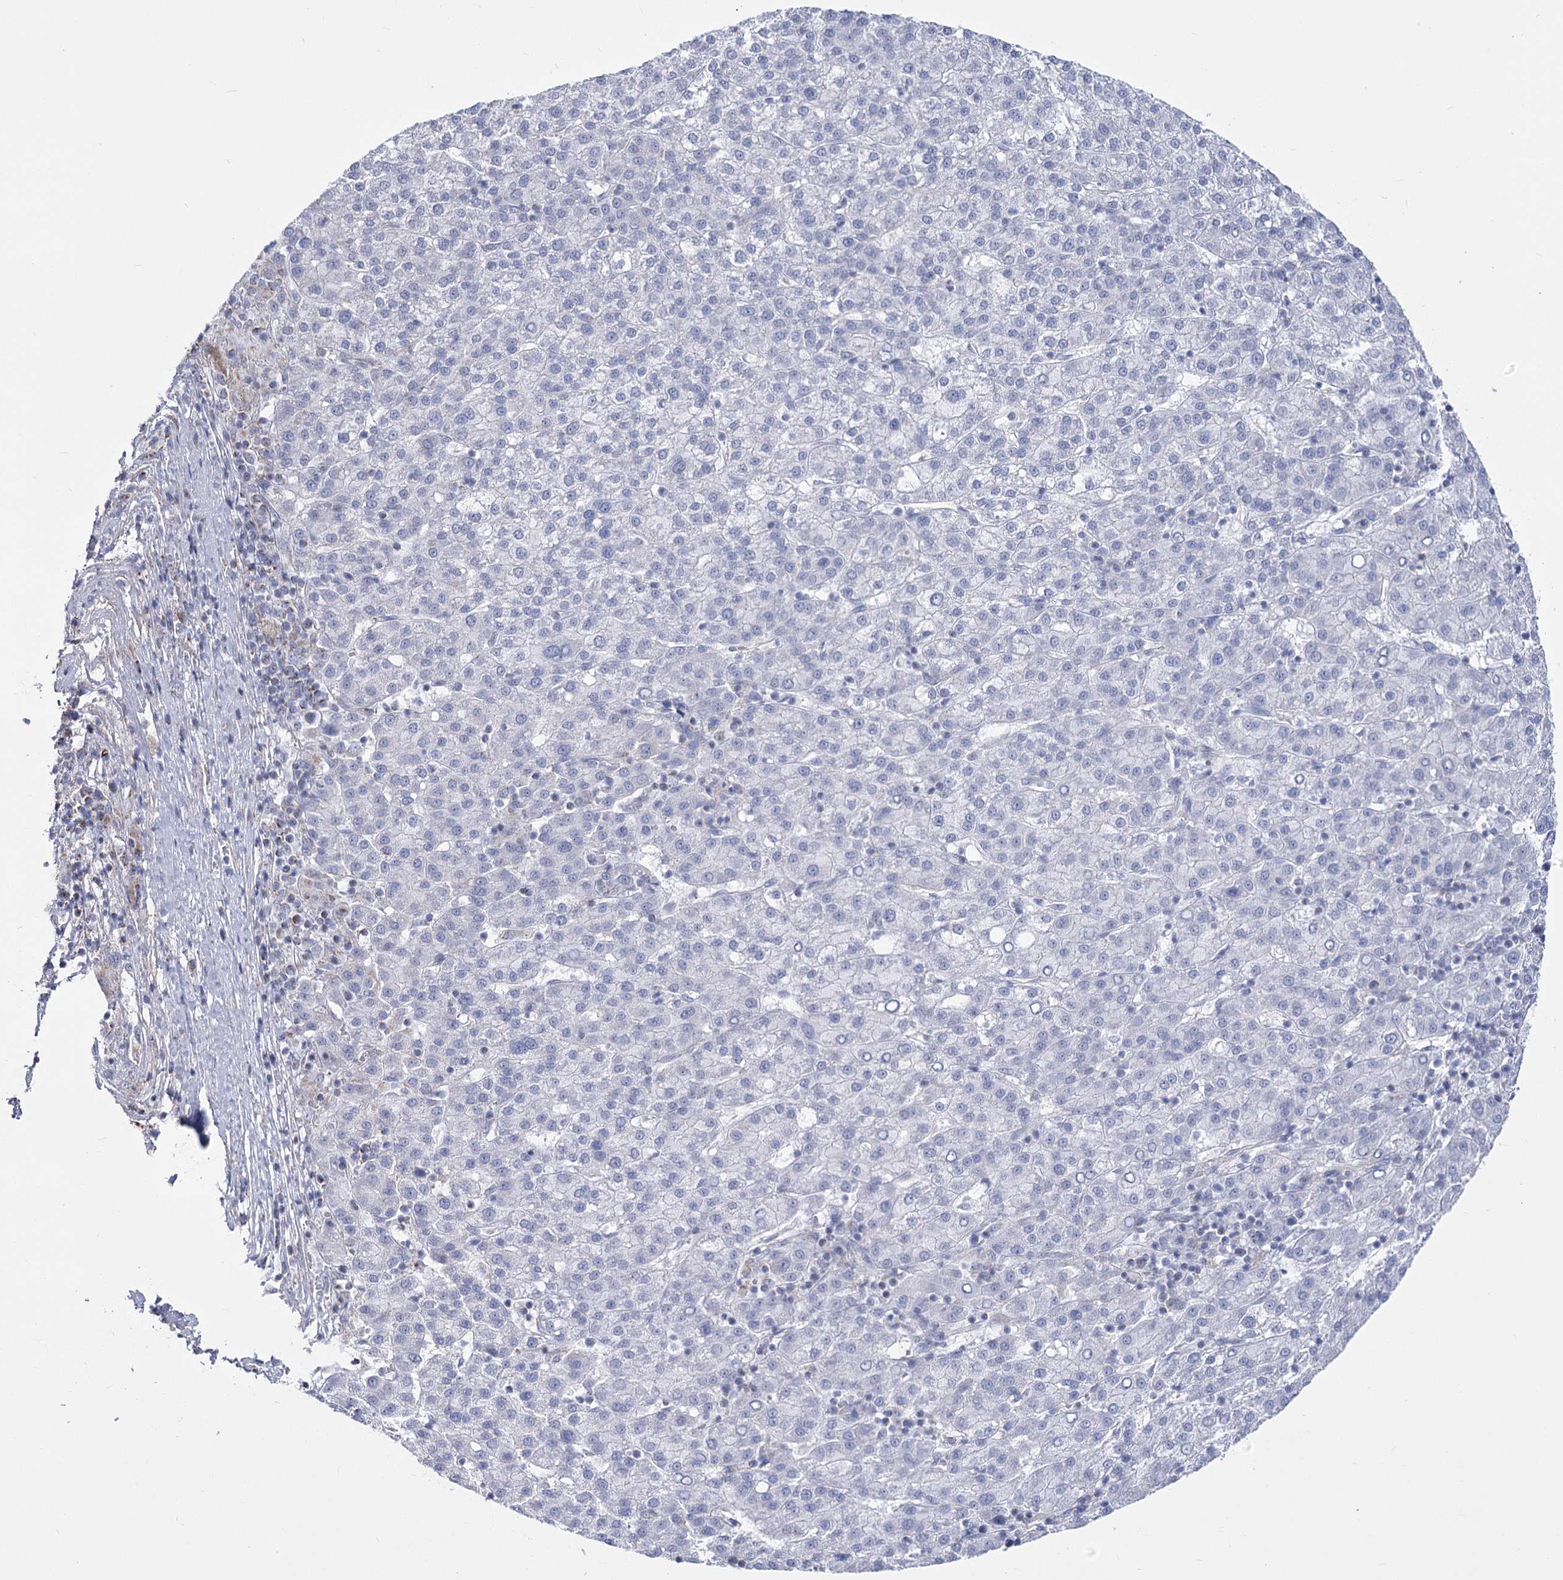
{"staining": {"intensity": "negative", "quantity": "none", "location": "none"}, "tissue": "liver cancer", "cell_type": "Tumor cells", "image_type": "cancer", "snomed": [{"axis": "morphology", "description": "Carcinoma, Hepatocellular, NOS"}, {"axis": "topography", "description": "Liver"}], "caption": "Tumor cells are negative for protein expression in human hepatocellular carcinoma (liver).", "gene": "PDHB", "patient": {"sex": "female", "age": 58}}